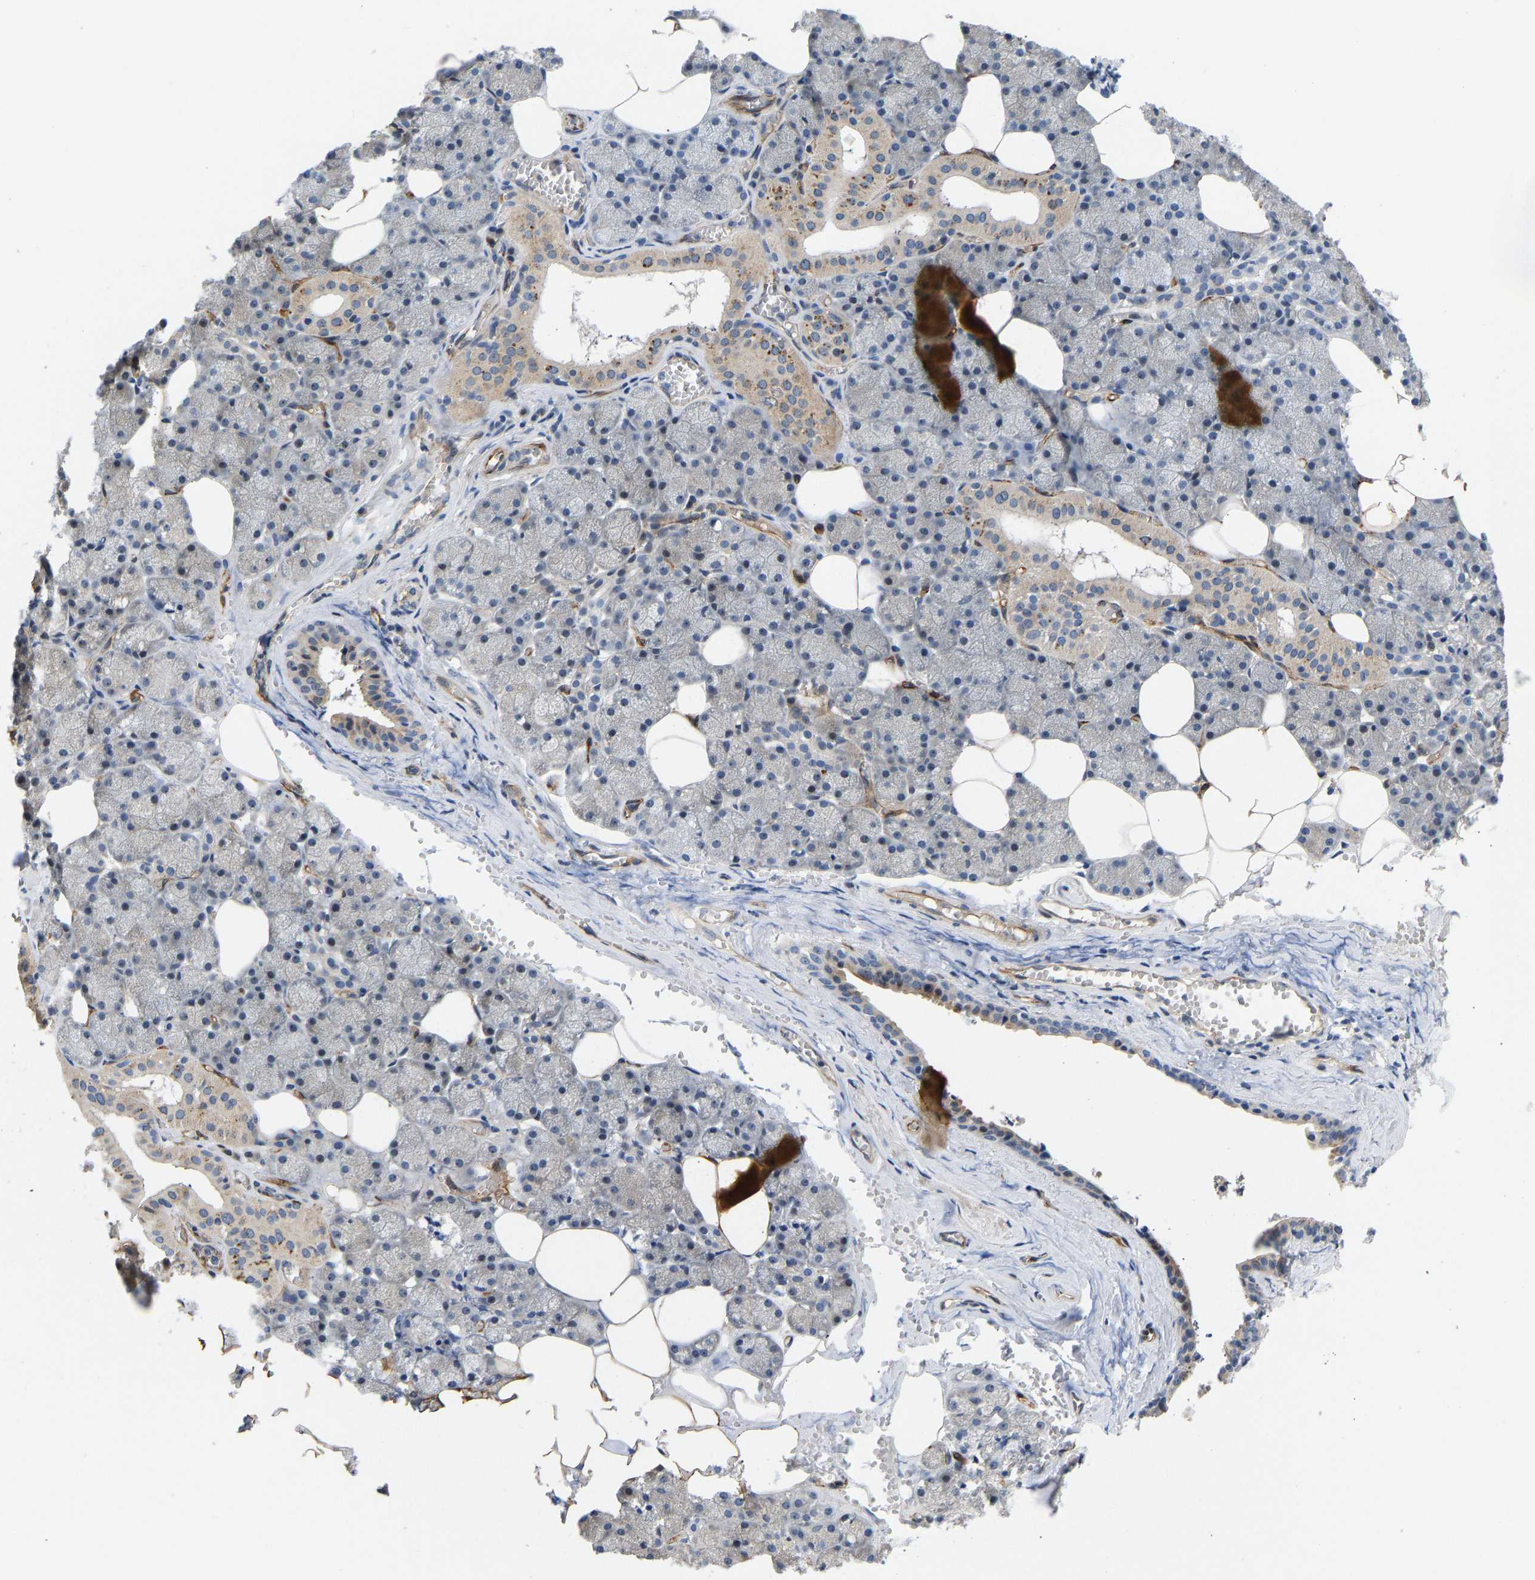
{"staining": {"intensity": "strong", "quantity": "25%-75%", "location": "cytoplasmic/membranous"}, "tissue": "salivary gland", "cell_type": "Glandular cells", "image_type": "normal", "snomed": [{"axis": "morphology", "description": "Normal tissue, NOS"}, {"axis": "topography", "description": "Salivary gland"}], "caption": "DAB immunohistochemical staining of normal salivary gland displays strong cytoplasmic/membranous protein staining in approximately 25%-75% of glandular cells.", "gene": "RESF1", "patient": {"sex": "male", "age": 62}}